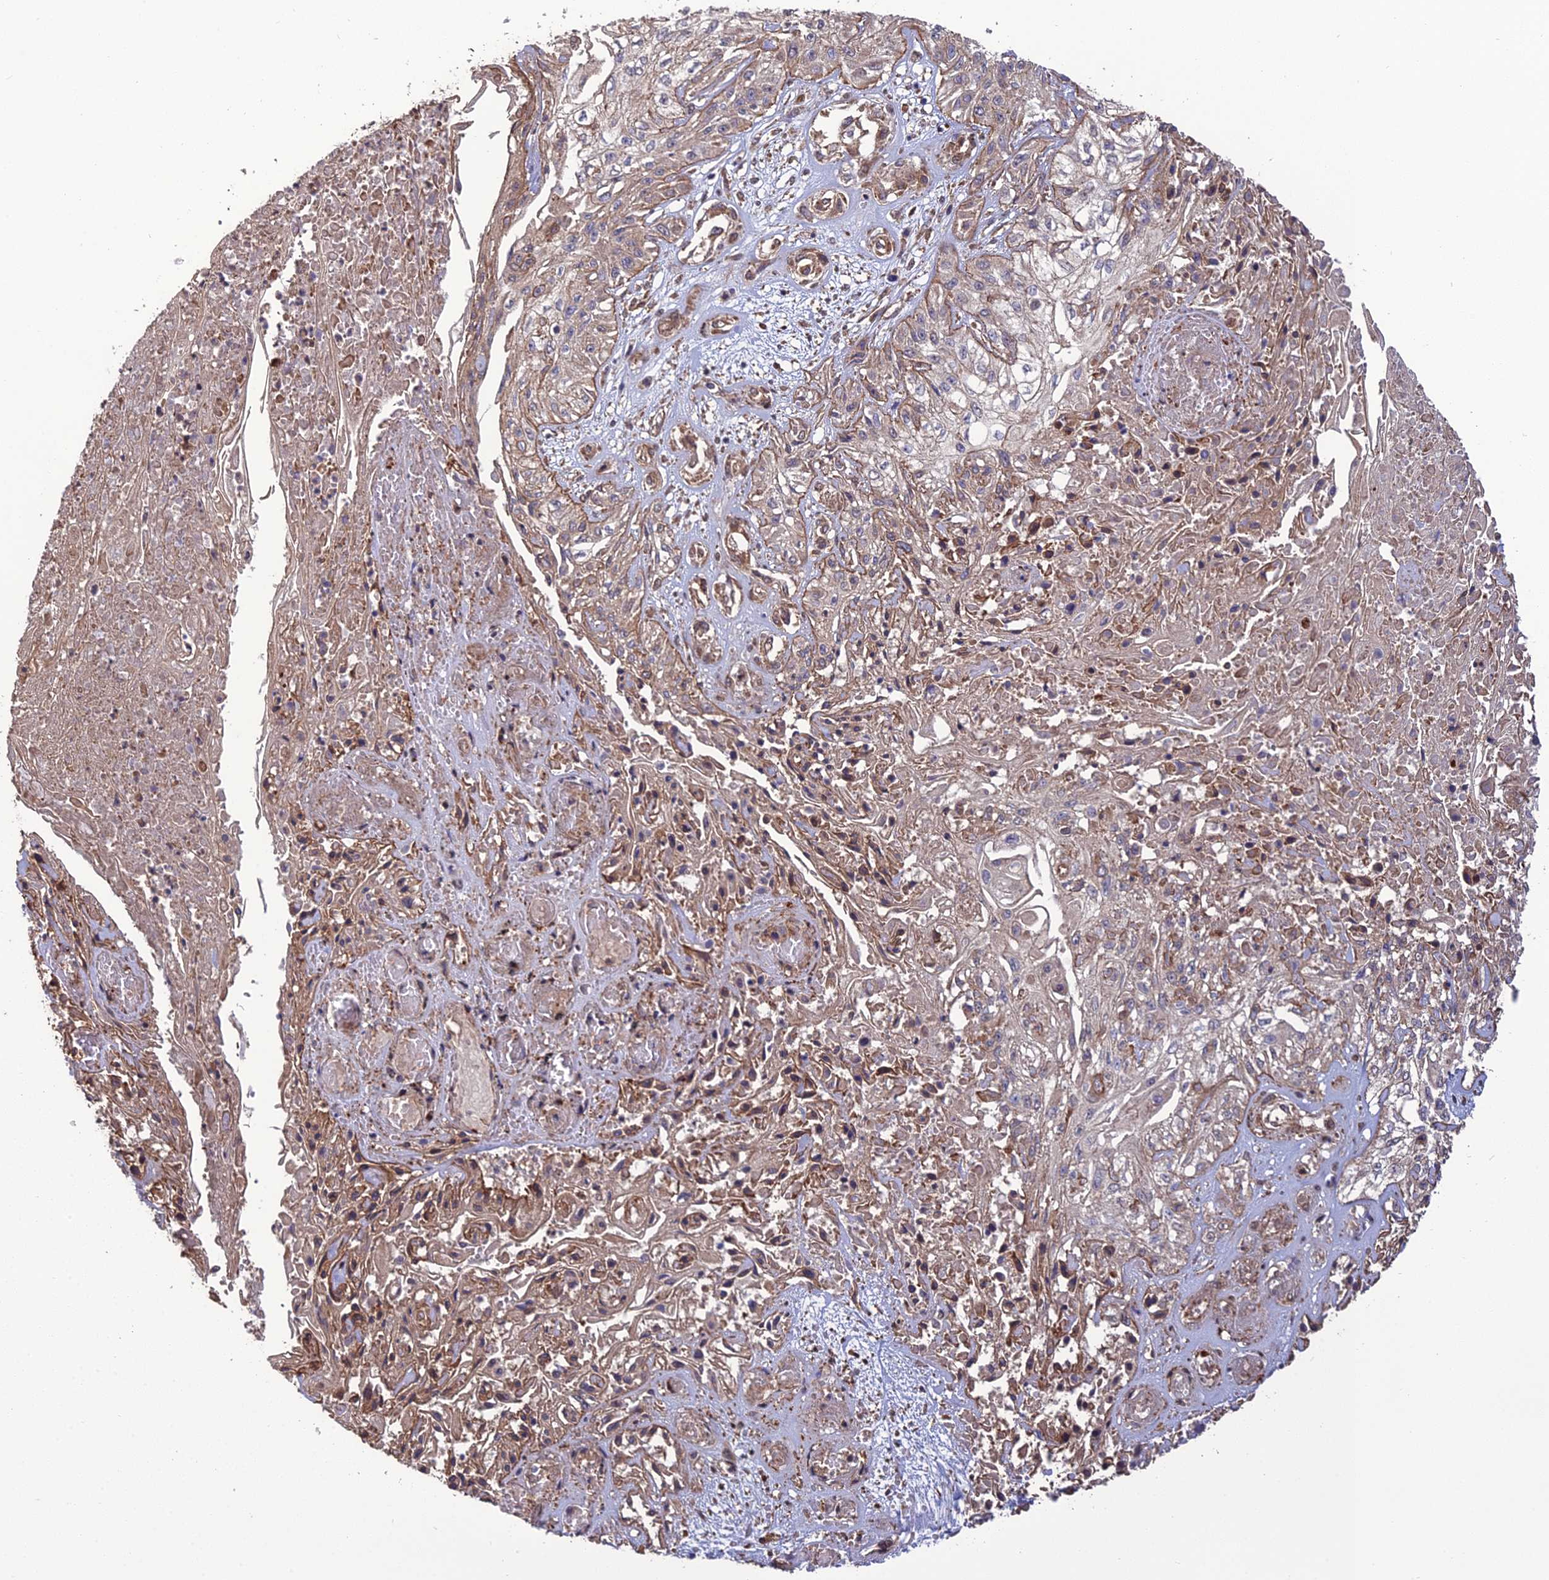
{"staining": {"intensity": "weak", "quantity": "25%-75%", "location": "cytoplasmic/membranous"}, "tissue": "skin cancer", "cell_type": "Tumor cells", "image_type": "cancer", "snomed": [{"axis": "morphology", "description": "Squamous cell carcinoma, NOS"}, {"axis": "morphology", "description": "Squamous cell carcinoma, metastatic, NOS"}, {"axis": "topography", "description": "Skin"}, {"axis": "topography", "description": "Lymph node"}], "caption": "IHC (DAB (3,3'-diaminobenzidine)) staining of skin squamous cell carcinoma exhibits weak cytoplasmic/membranous protein staining in approximately 25%-75% of tumor cells.", "gene": "ATP6V0A2", "patient": {"sex": "male", "age": 75}}